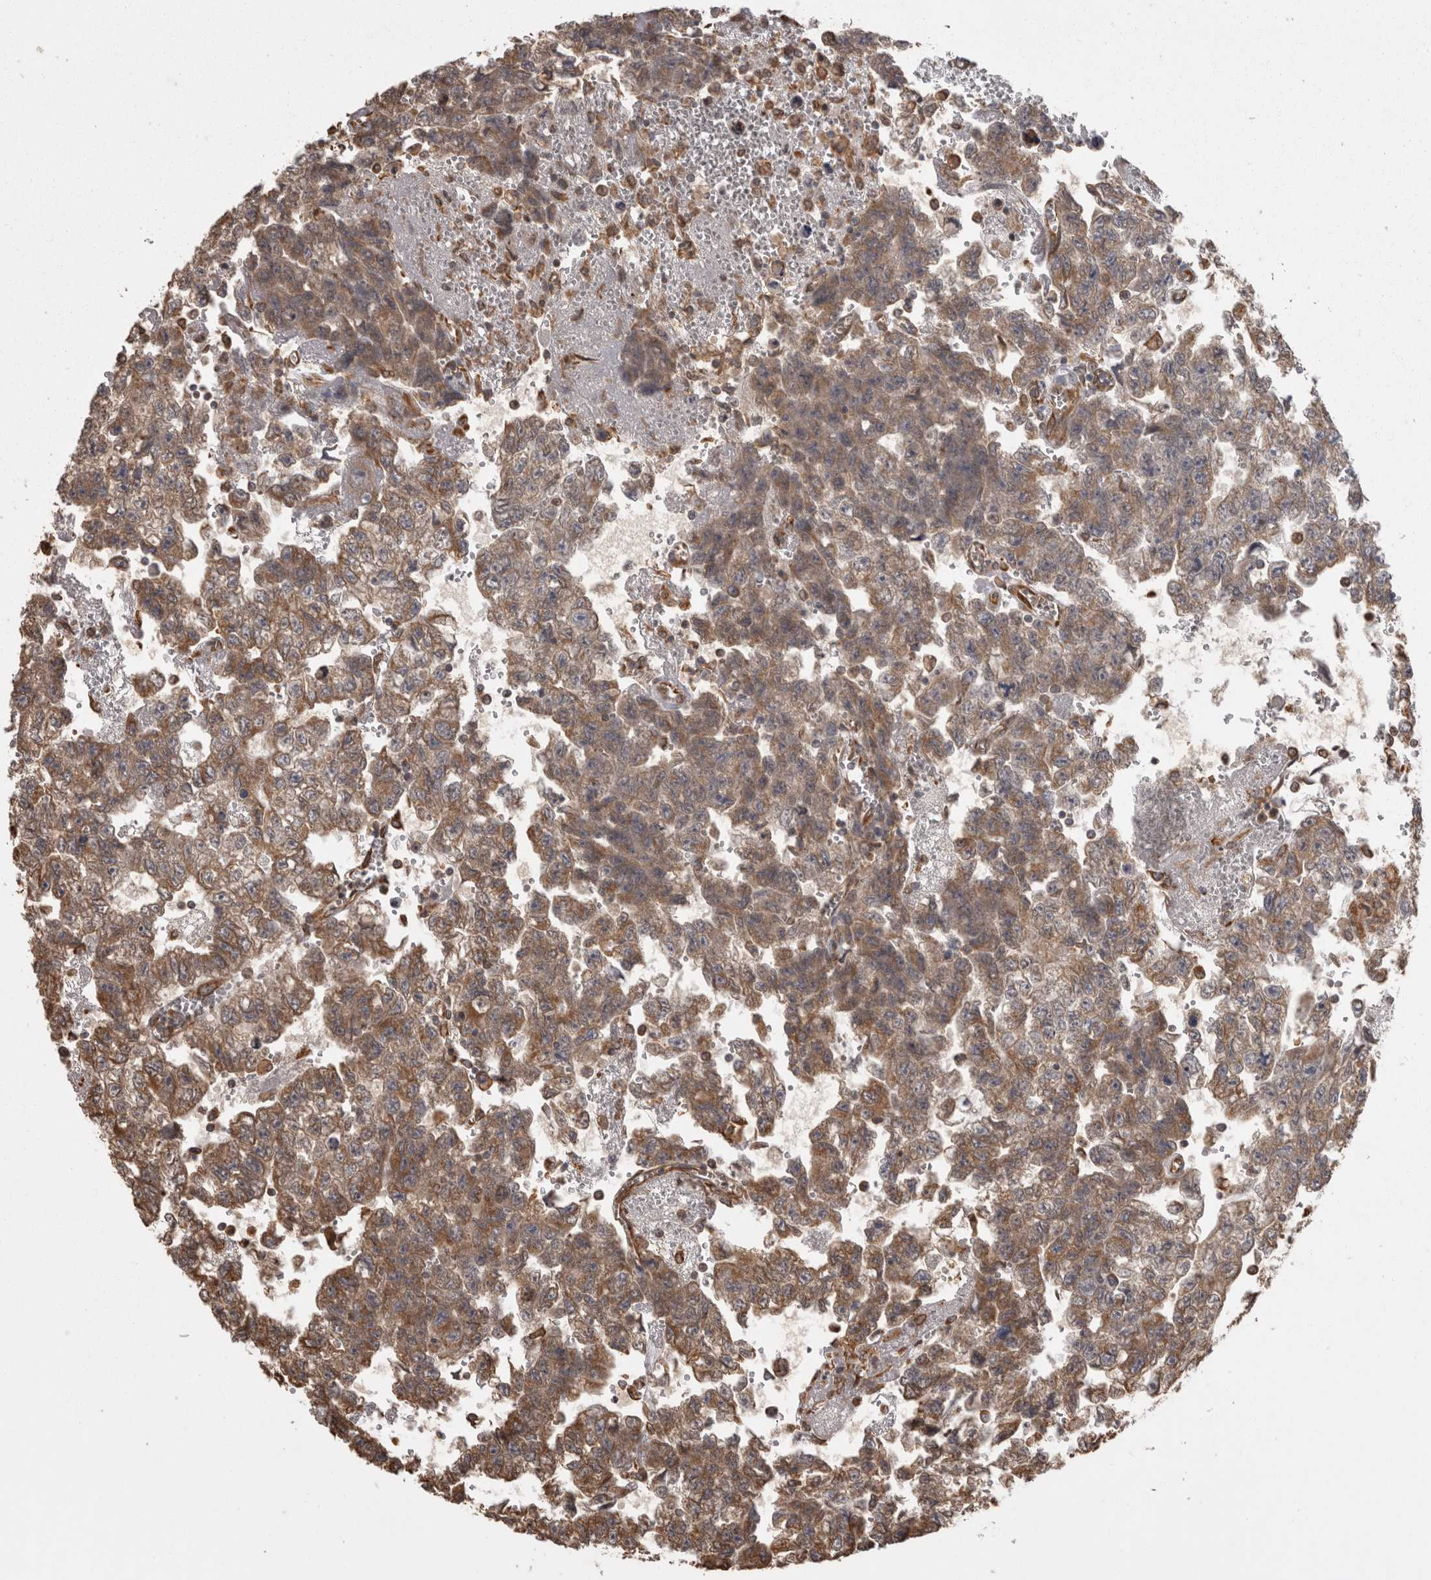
{"staining": {"intensity": "moderate", "quantity": ">75%", "location": "cytoplasmic/membranous"}, "tissue": "testis cancer", "cell_type": "Tumor cells", "image_type": "cancer", "snomed": [{"axis": "morphology", "description": "Seminoma, NOS"}, {"axis": "morphology", "description": "Carcinoma, Embryonal, NOS"}, {"axis": "topography", "description": "Testis"}], "caption": "Approximately >75% of tumor cells in embryonal carcinoma (testis) reveal moderate cytoplasmic/membranous protein expression as visualized by brown immunohistochemical staining.", "gene": "PON2", "patient": {"sex": "male", "age": 38}}